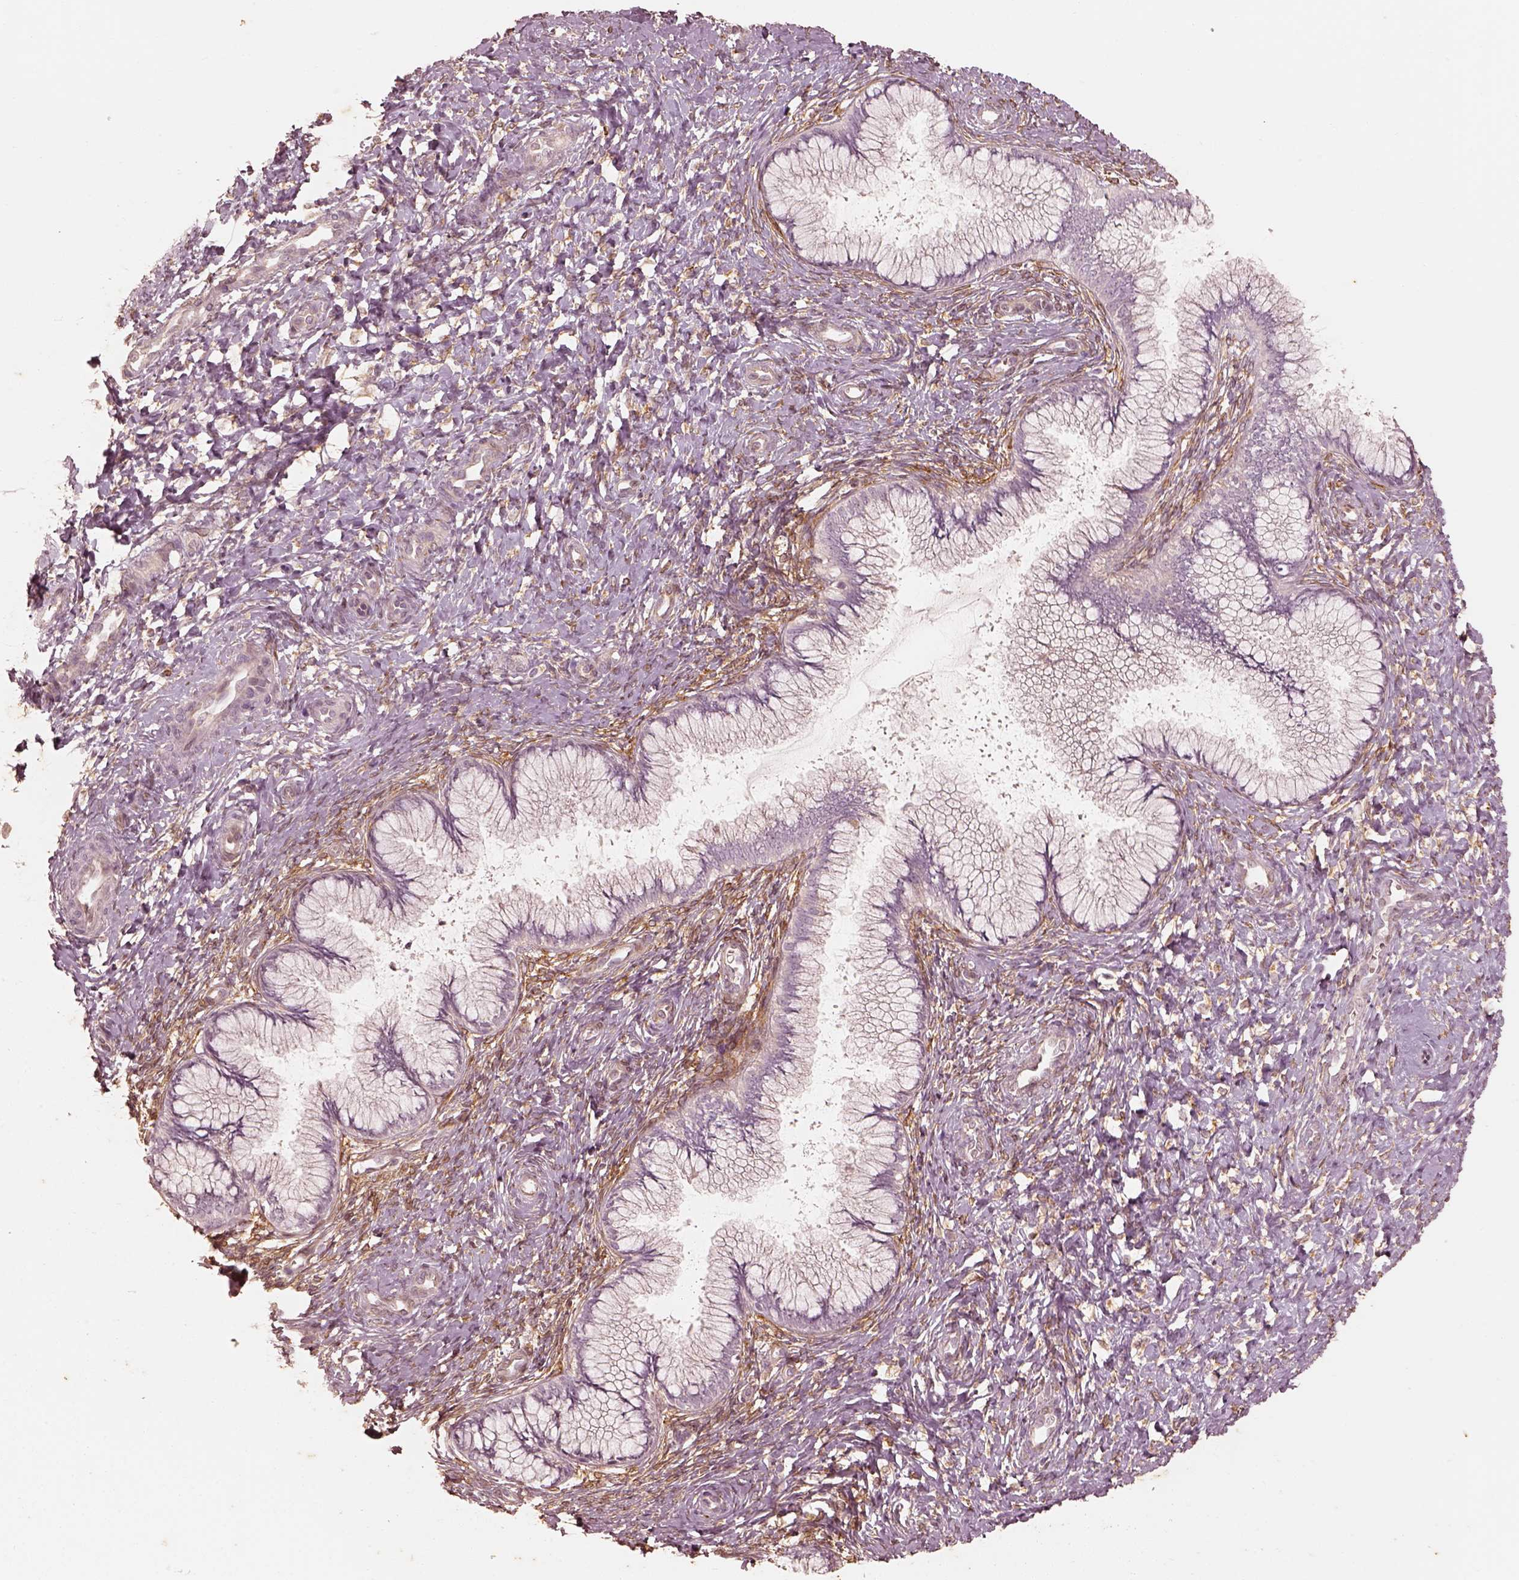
{"staining": {"intensity": "negative", "quantity": "none", "location": "none"}, "tissue": "cervix", "cell_type": "Glandular cells", "image_type": "normal", "snomed": [{"axis": "morphology", "description": "Normal tissue, NOS"}, {"axis": "topography", "description": "Cervix"}], "caption": "Immunohistochemistry photomicrograph of unremarkable cervix stained for a protein (brown), which shows no staining in glandular cells.", "gene": "WLS", "patient": {"sex": "female", "age": 37}}